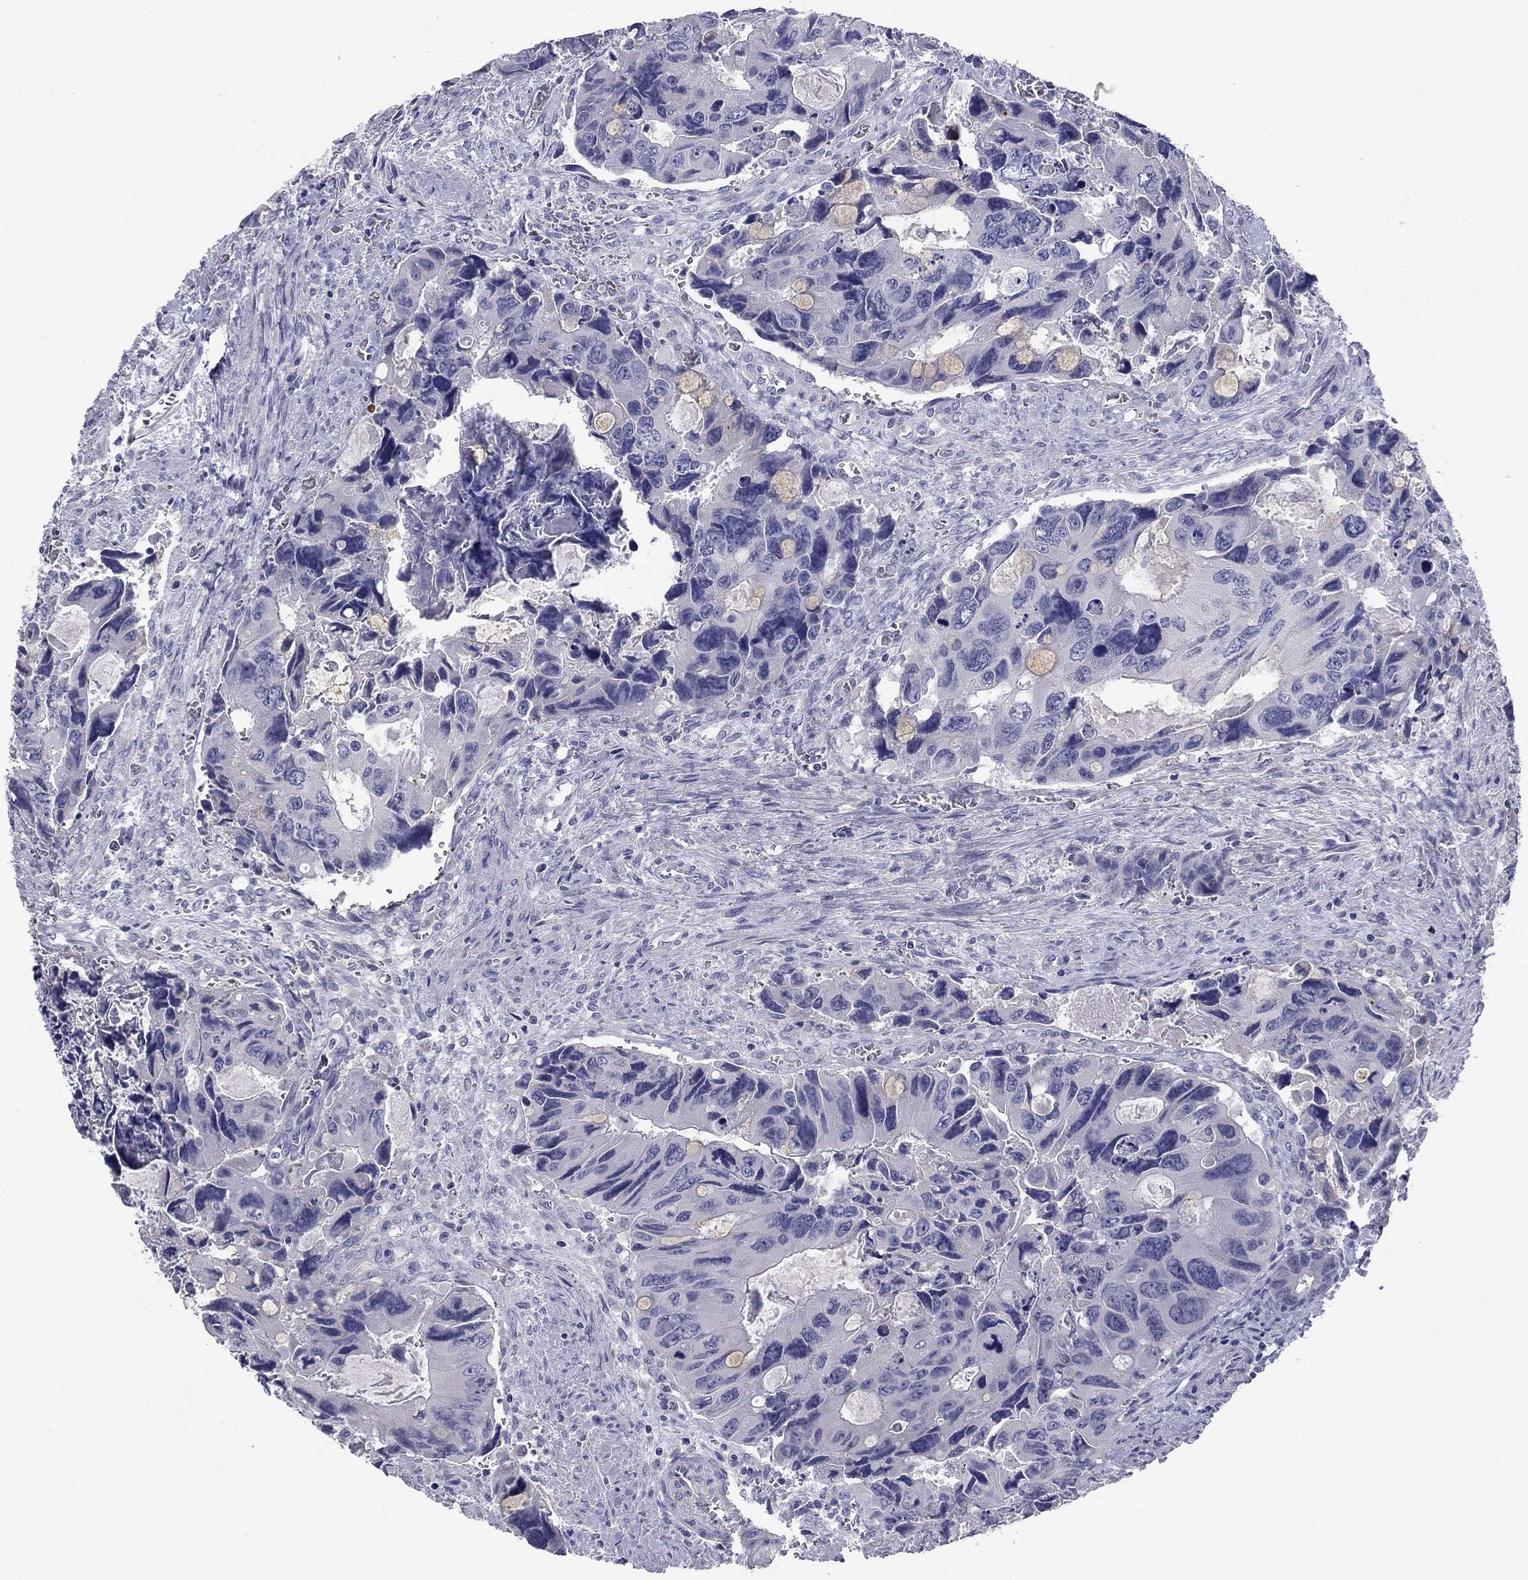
{"staining": {"intensity": "negative", "quantity": "none", "location": "none"}, "tissue": "colorectal cancer", "cell_type": "Tumor cells", "image_type": "cancer", "snomed": [{"axis": "morphology", "description": "Adenocarcinoma, NOS"}, {"axis": "topography", "description": "Rectum"}], "caption": "Immunohistochemical staining of adenocarcinoma (colorectal) displays no significant staining in tumor cells. (Brightfield microscopy of DAB (3,3'-diaminobenzidine) immunohistochemistry (IHC) at high magnification).", "gene": "GRK7", "patient": {"sex": "male", "age": 62}}